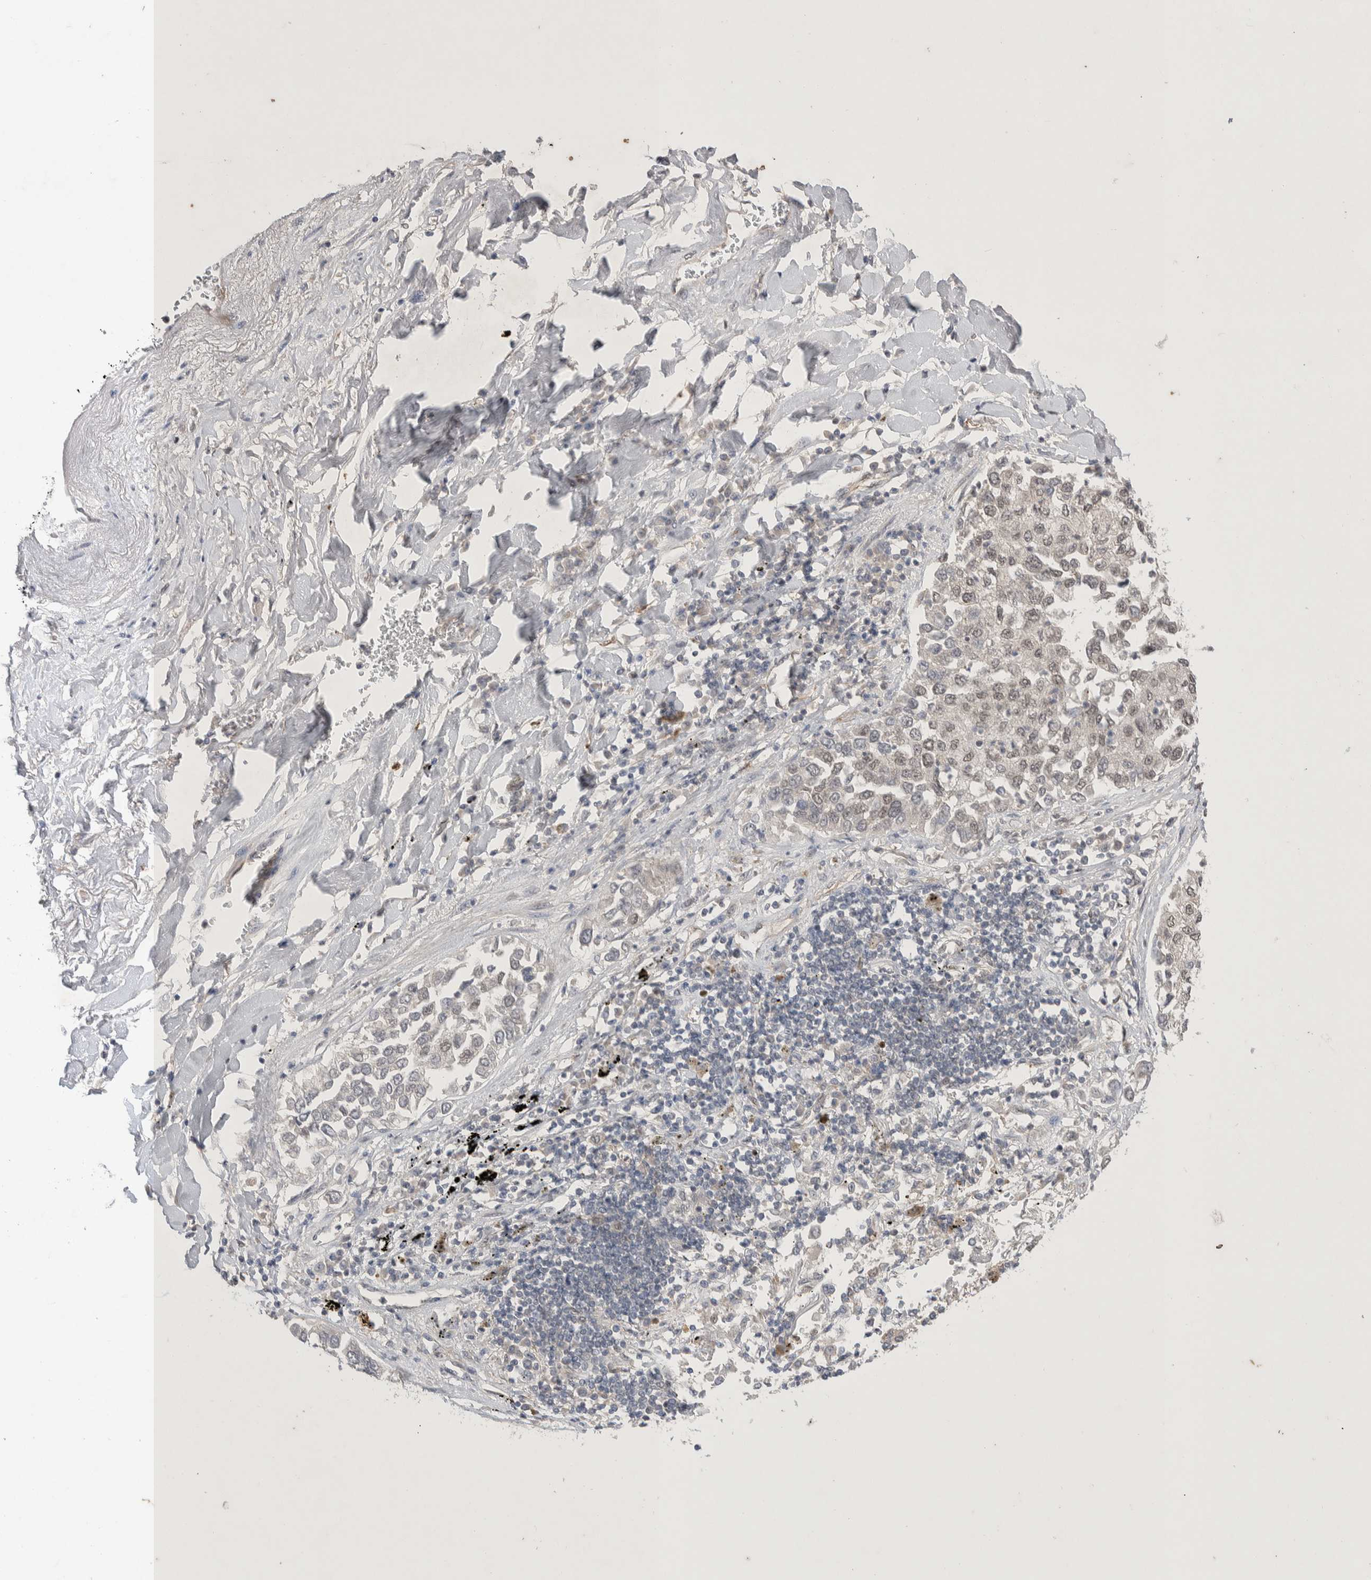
{"staining": {"intensity": "weak", "quantity": ">75%", "location": "nuclear"}, "tissue": "lung cancer", "cell_type": "Tumor cells", "image_type": "cancer", "snomed": [{"axis": "morphology", "description": "Inflammation, NOS"}, {"axis": "morphology", "description": "Adenocarcinoma, NOS"}, {"axis": "topography", "description": "Lung"}], "caption": "There is low levels of weak nuclear positivity in tumor cells of adenocarcinoma (lung), as demonstrated by immunohistochemical staining (brown color).", "gene": "ZNF704", "patient": {"sex": "male", "age": 63}}